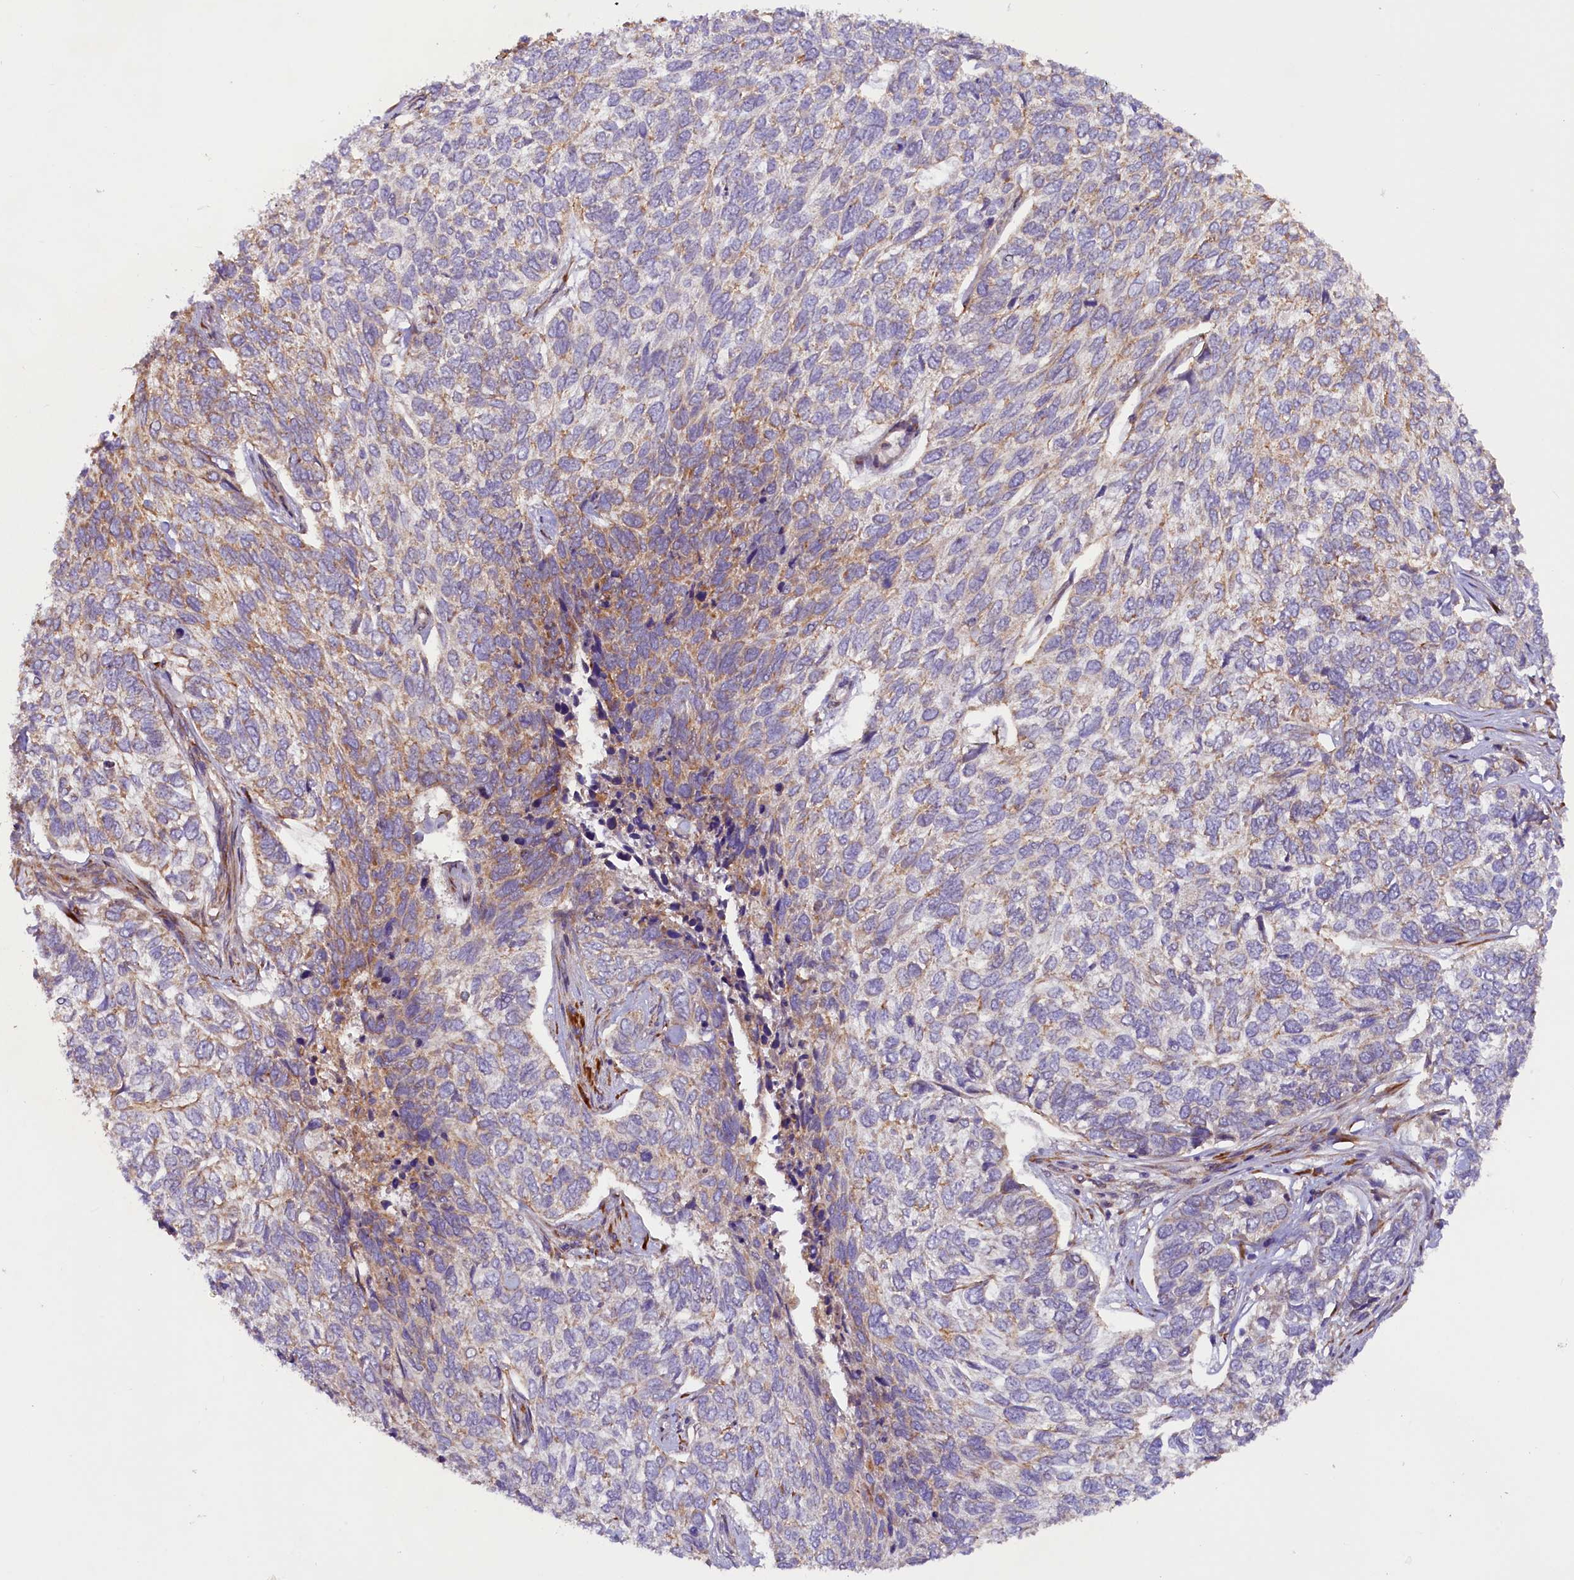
{"staining": {"intensity": "moderate", "quantity": ">75%", "location": "cytoplasmic/membranous"}, "tissue": "skin cancer", "cell_type": "Tumor cells", "image_type": "cancer", "snomed": [{"axis": "morphology", "description": "Basal cell carcinoma"}, {"axis": "topography", "description": "Skin"}], "caption": "Immunohistochemistry (DAB) staining of skin basal cell carcinoma displays moderate cytoplasmic/membranous protein staining in approximately >75% of tumor cells. (Stains: DAB (3,3'-diaminobenzidine) in brown, nuclei in blue, Microscopy: brightfield microscopy at high magnification).", "gene": "SSC5D", "patient": {"sex": "female", "age": 65}}